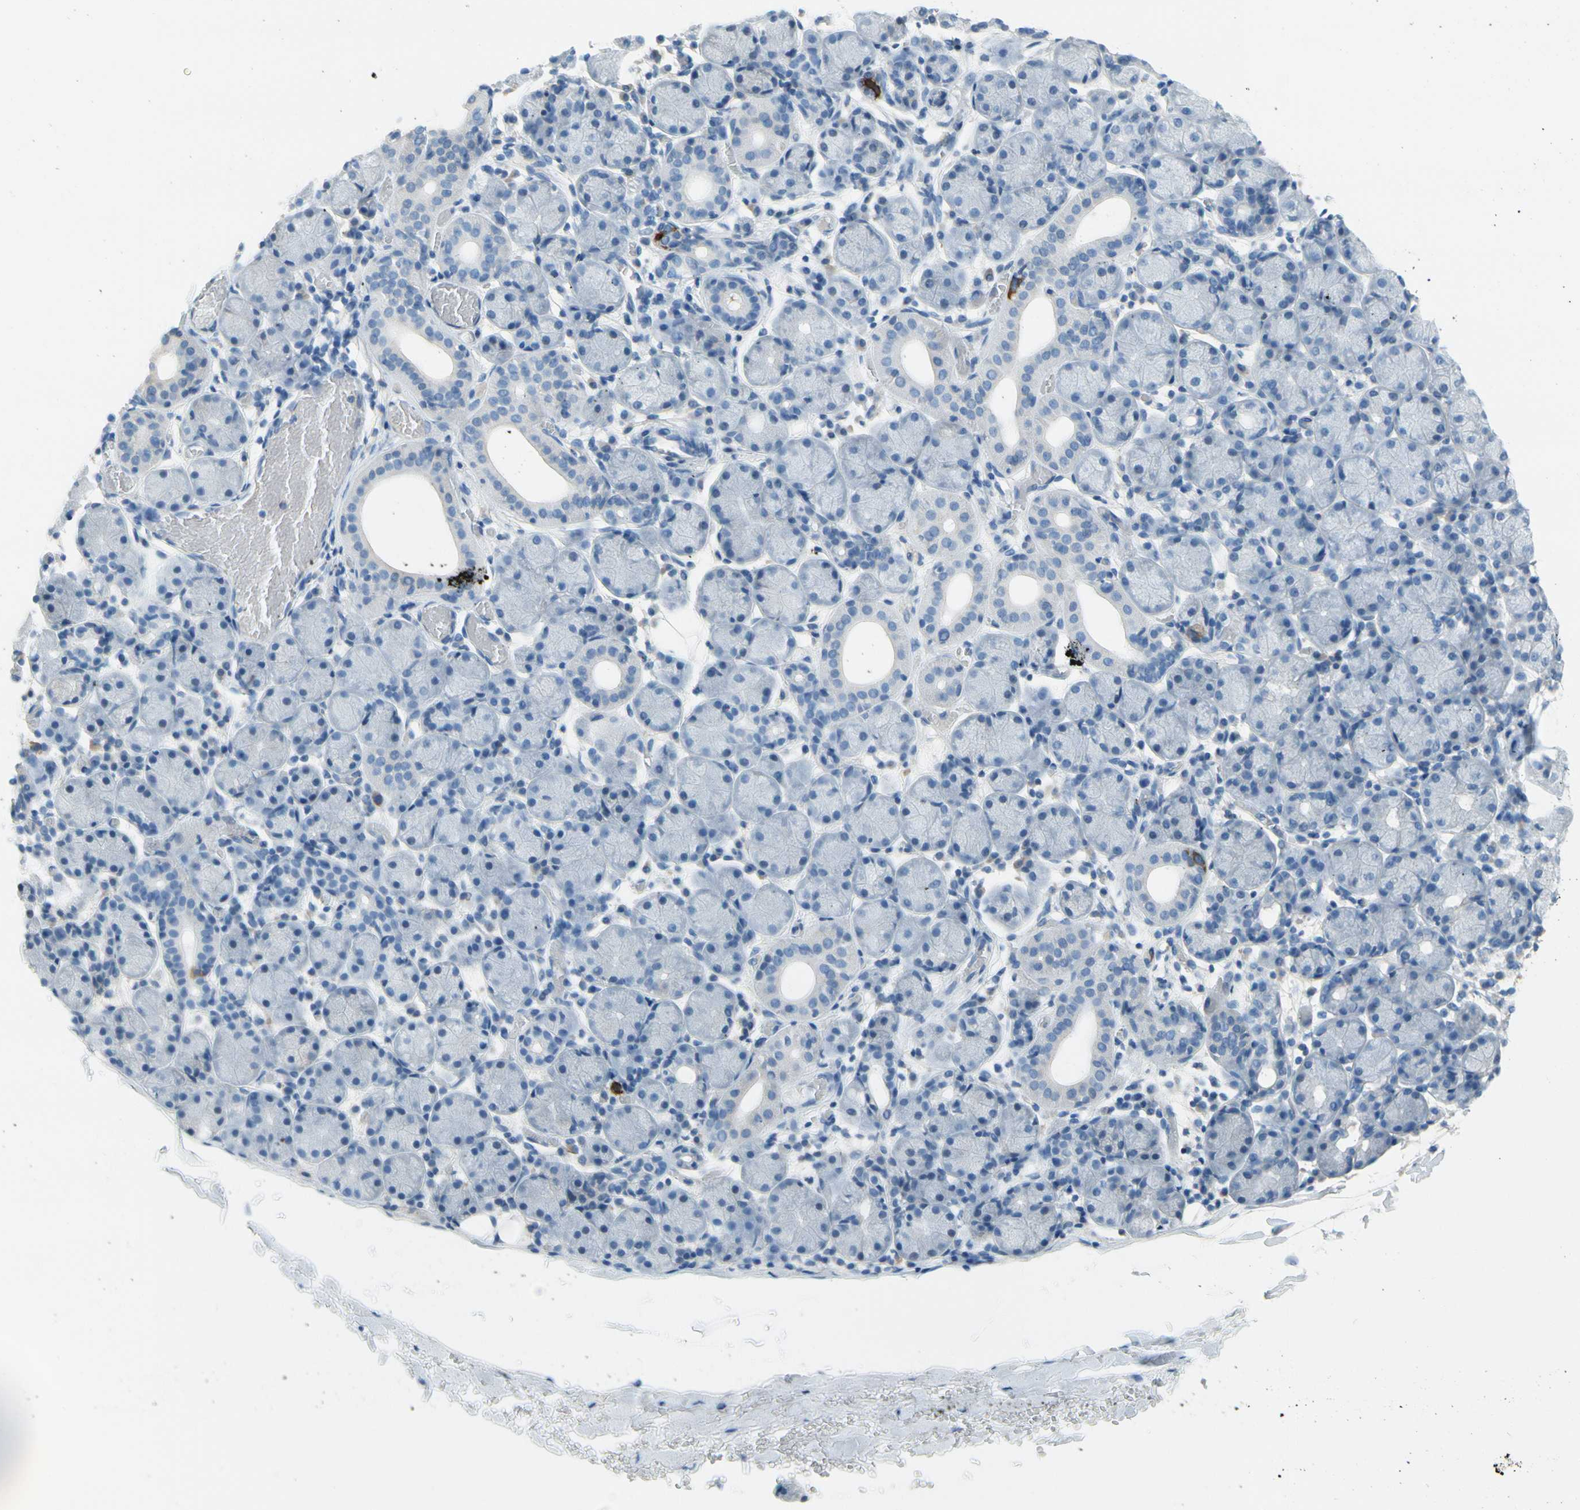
{"staining": {"intensity": "negative", "quantity": "none", "location": "none"}, "tissue": "salivary gland", "cell_type": "Glandular cells", "image_type": "normal", "snomed": [{"axis": "morphology", "description": "Normal tissue, NOS"}, {"axis": "topography", "description": "Salivary gland"}], "caption": "Immunohistochemical staining of benign human salivary gland reveals no significant staining in glandular cells.", "gene": "TACC3", "patient": {"sex": "female", "age": 24}}